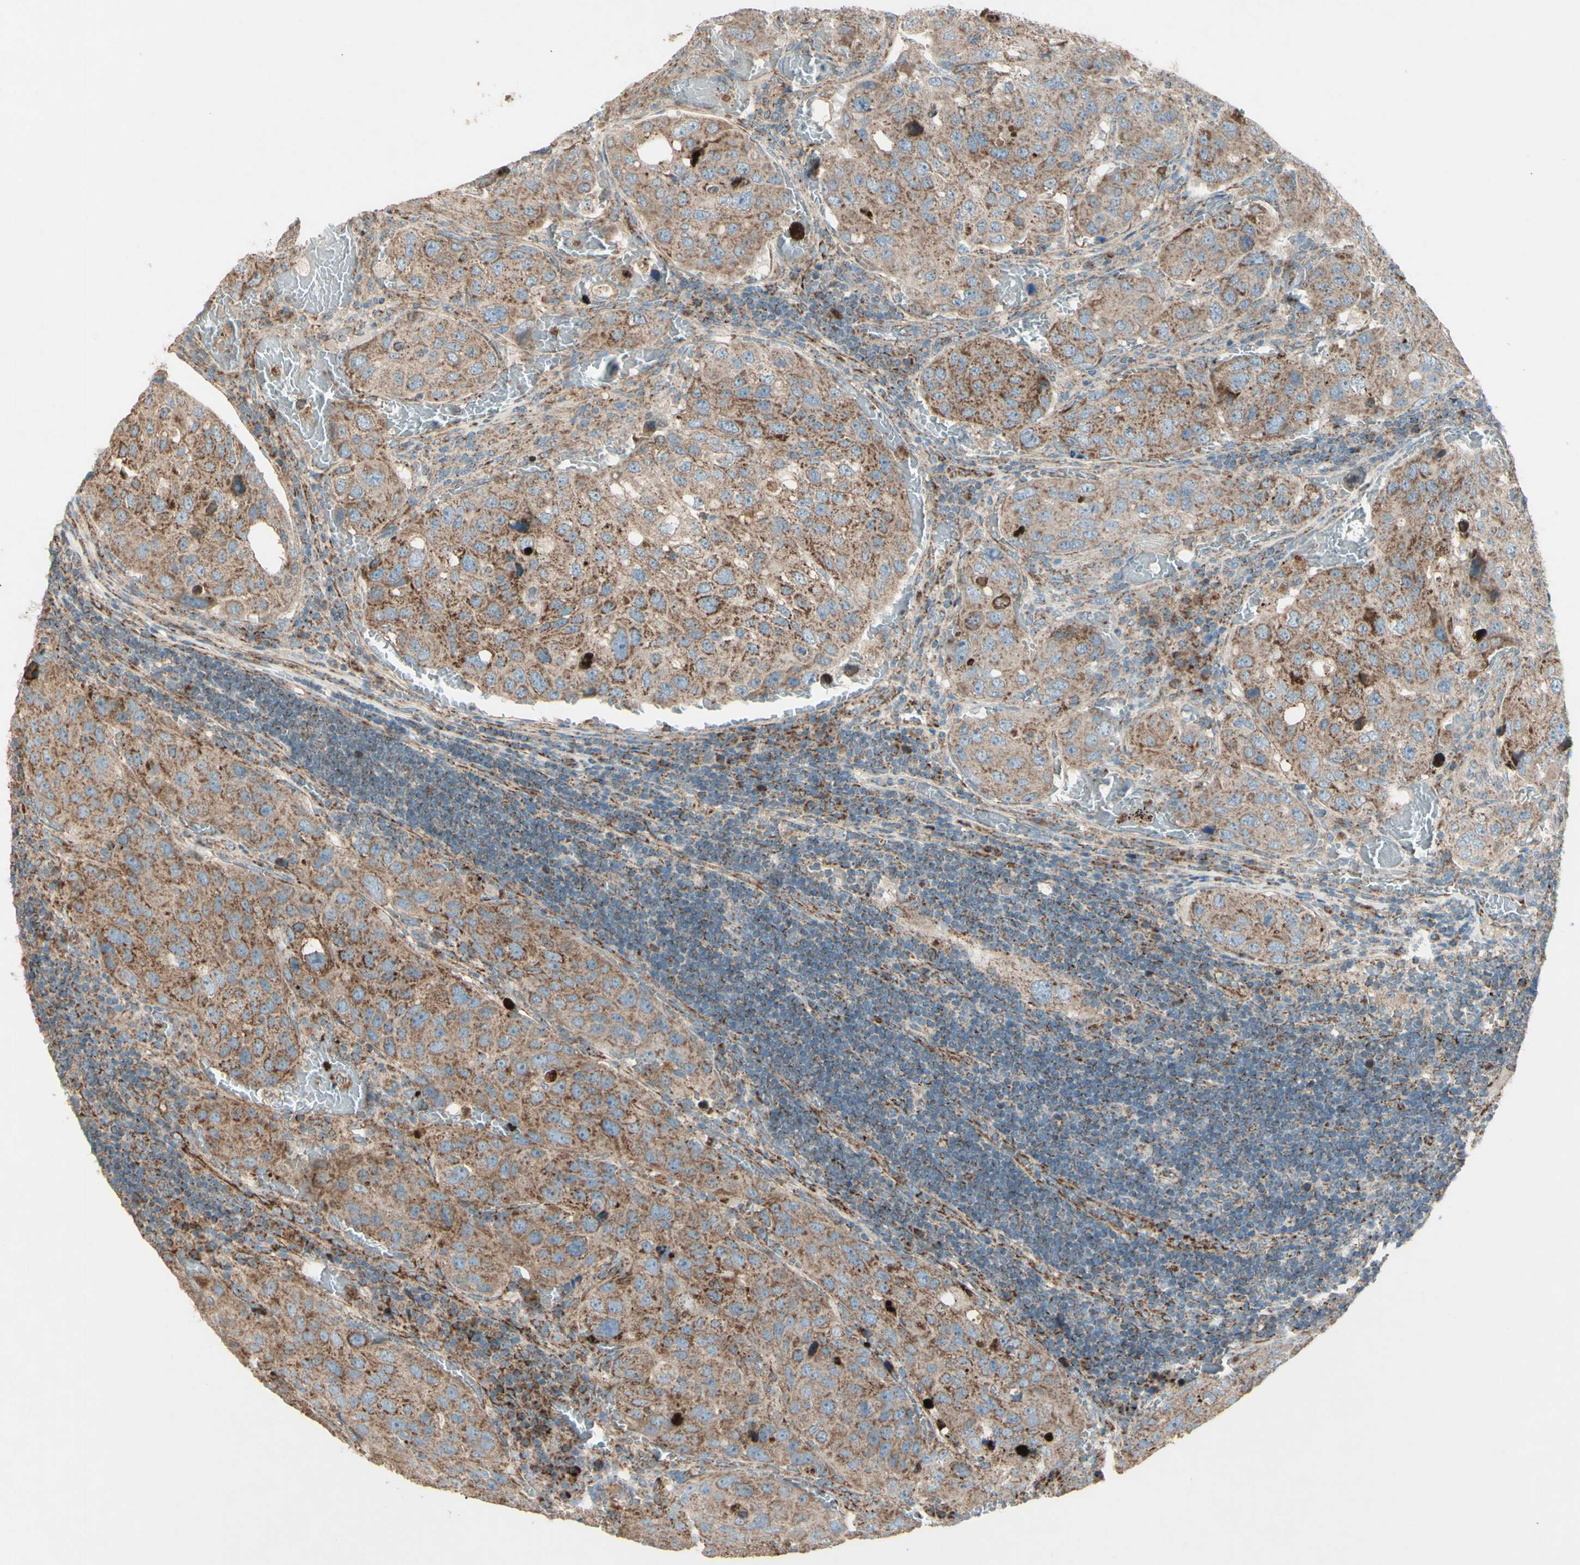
{"staining": {"intensity": "moderate", "quantity": ">75%", "location": "cytoplasmic/membranous"}, "tissue": "urothelial cancer", "cell_type": "Tumor cells", "image_type": "cancer", "snomed": [{"axis": "morphology", "description": "Urothelial carcinoma, High grade"}, {"axis": "topography", "description": "Lymph node"}, {"axis": "topography", "description": "Urinary bladder"}], "caption": "Protein analysis of urothelial carcinoma (high-grade) tissue displays moderate cytoplasmic/membranous positivity in approximately >75% of tumor cells. (DAB IHC with brightfield microscopy, high magnification).", "gene": "RHOT1", "patient": {"sex": "male", "age": 51}}